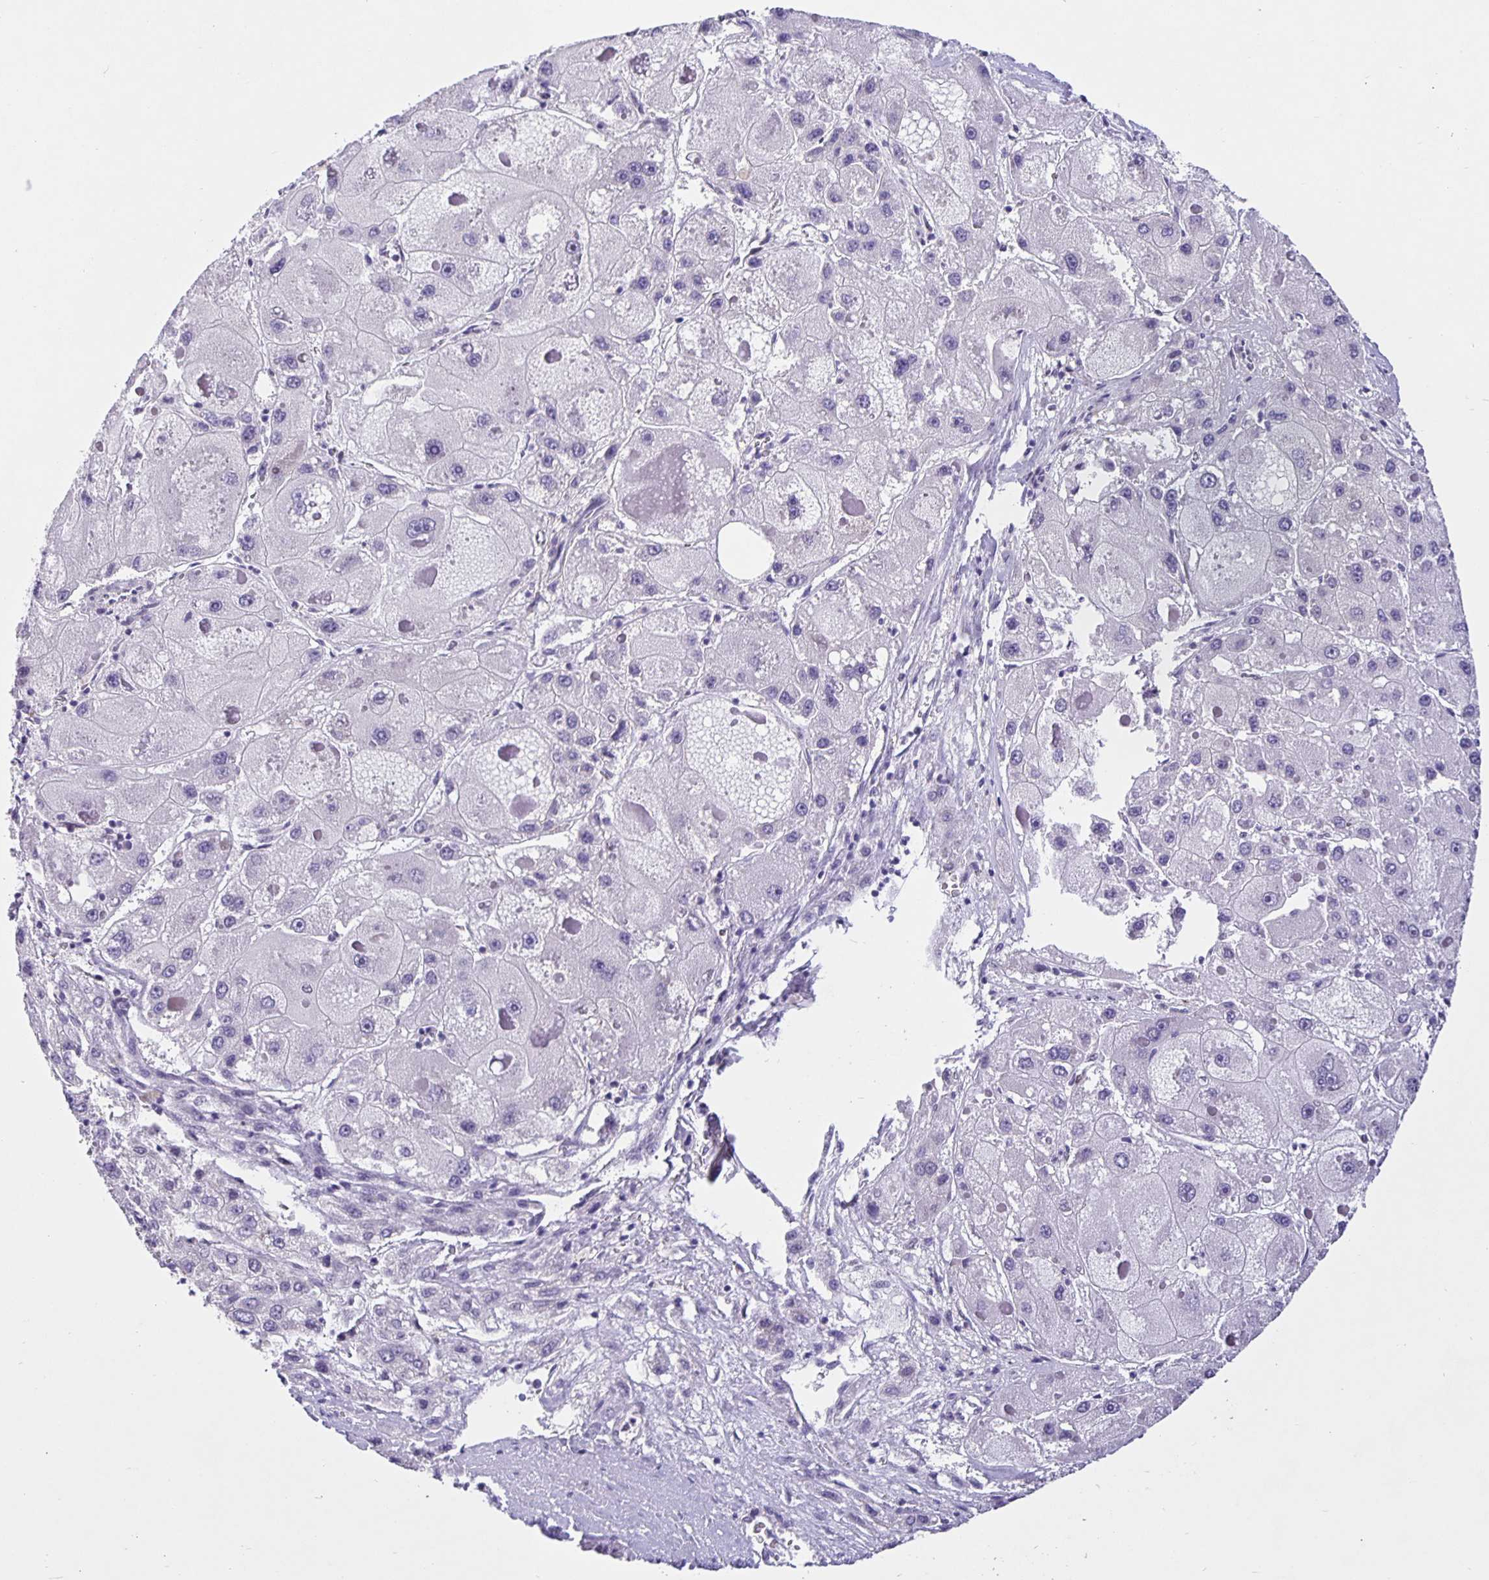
{"staining": {"intensity": "negative", "quantity": "none", "location": "none"}, "tissue": "liver cancer", "cell_type": "Tumor cells", "image_type": "cancer", "snomed": [{"axis": "morphology", "description": "Carcinoma, Hepatocellular, NOS"}, {"axis": "topography", "description": "Liver"}], "caption": "This micrograph is of liver cancer (hepatocellular carcinoma) stained with immunohistochemistry to label a protein in brown with the nuclei are counter-stained blue. There is no expression in tumor cells.", "gene": "FOSL2", "patient": {"sex": "female", "age": 73}}